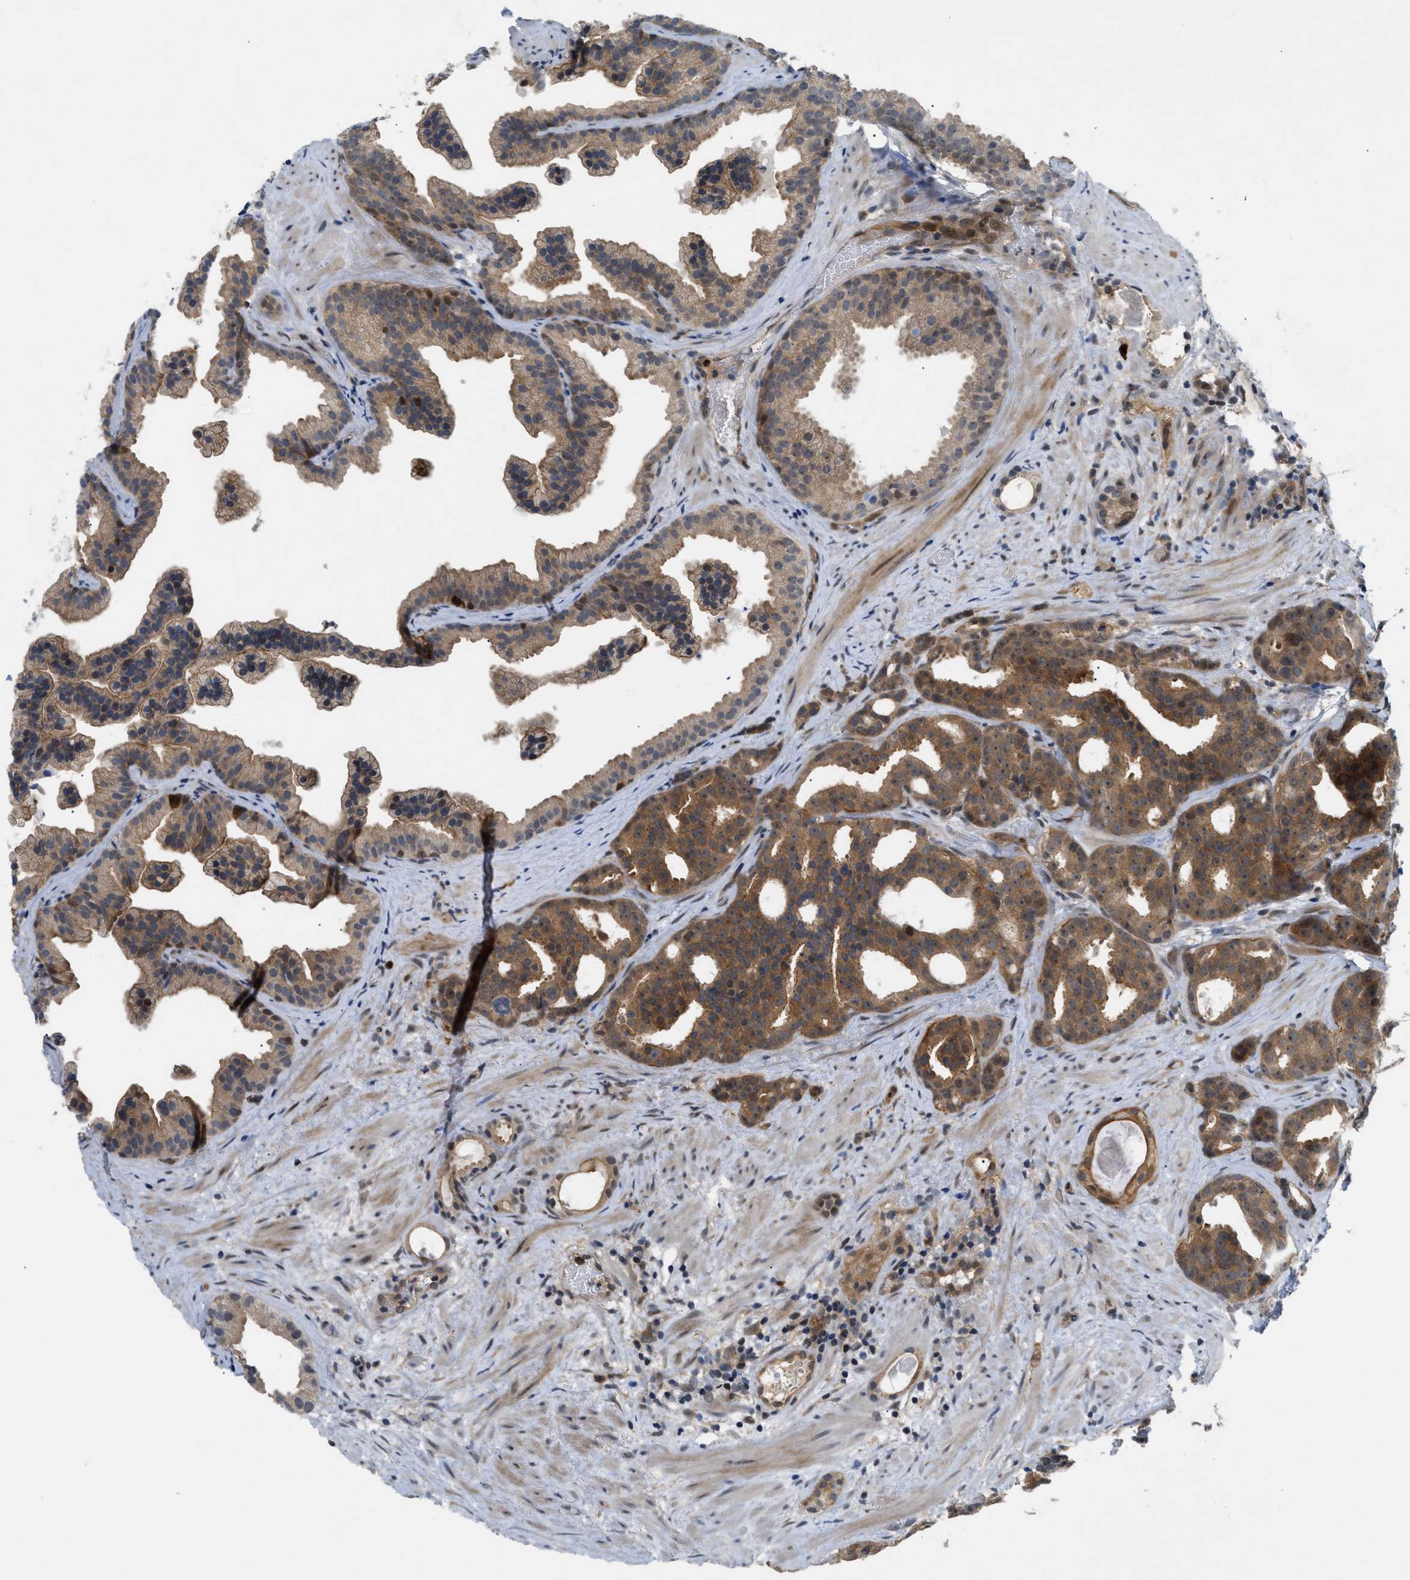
{"staining": {"intensity": "moderate", "quantity": ">75%", "location": "cytoplasmic/membranous"}, "tissue": "prostate cancer", "cell_type": "Tumor cells", "image_type": "cancer", "snomed": [{"axis": "morphology", "description": "Adenocarcinoma, Low grade"}, {"axis": "topography", "description": "Prostate"}], "caption": "A micrograph showing moderate cytoplasmic/membranous expression in about >75% of tumor cells in prostate cancer (adenocarcinoma (low-grade)), as visualized by brown immunohistochemical staining.", "gene": "TRAK2", "patient": {"sex": "male", "age": 89}}